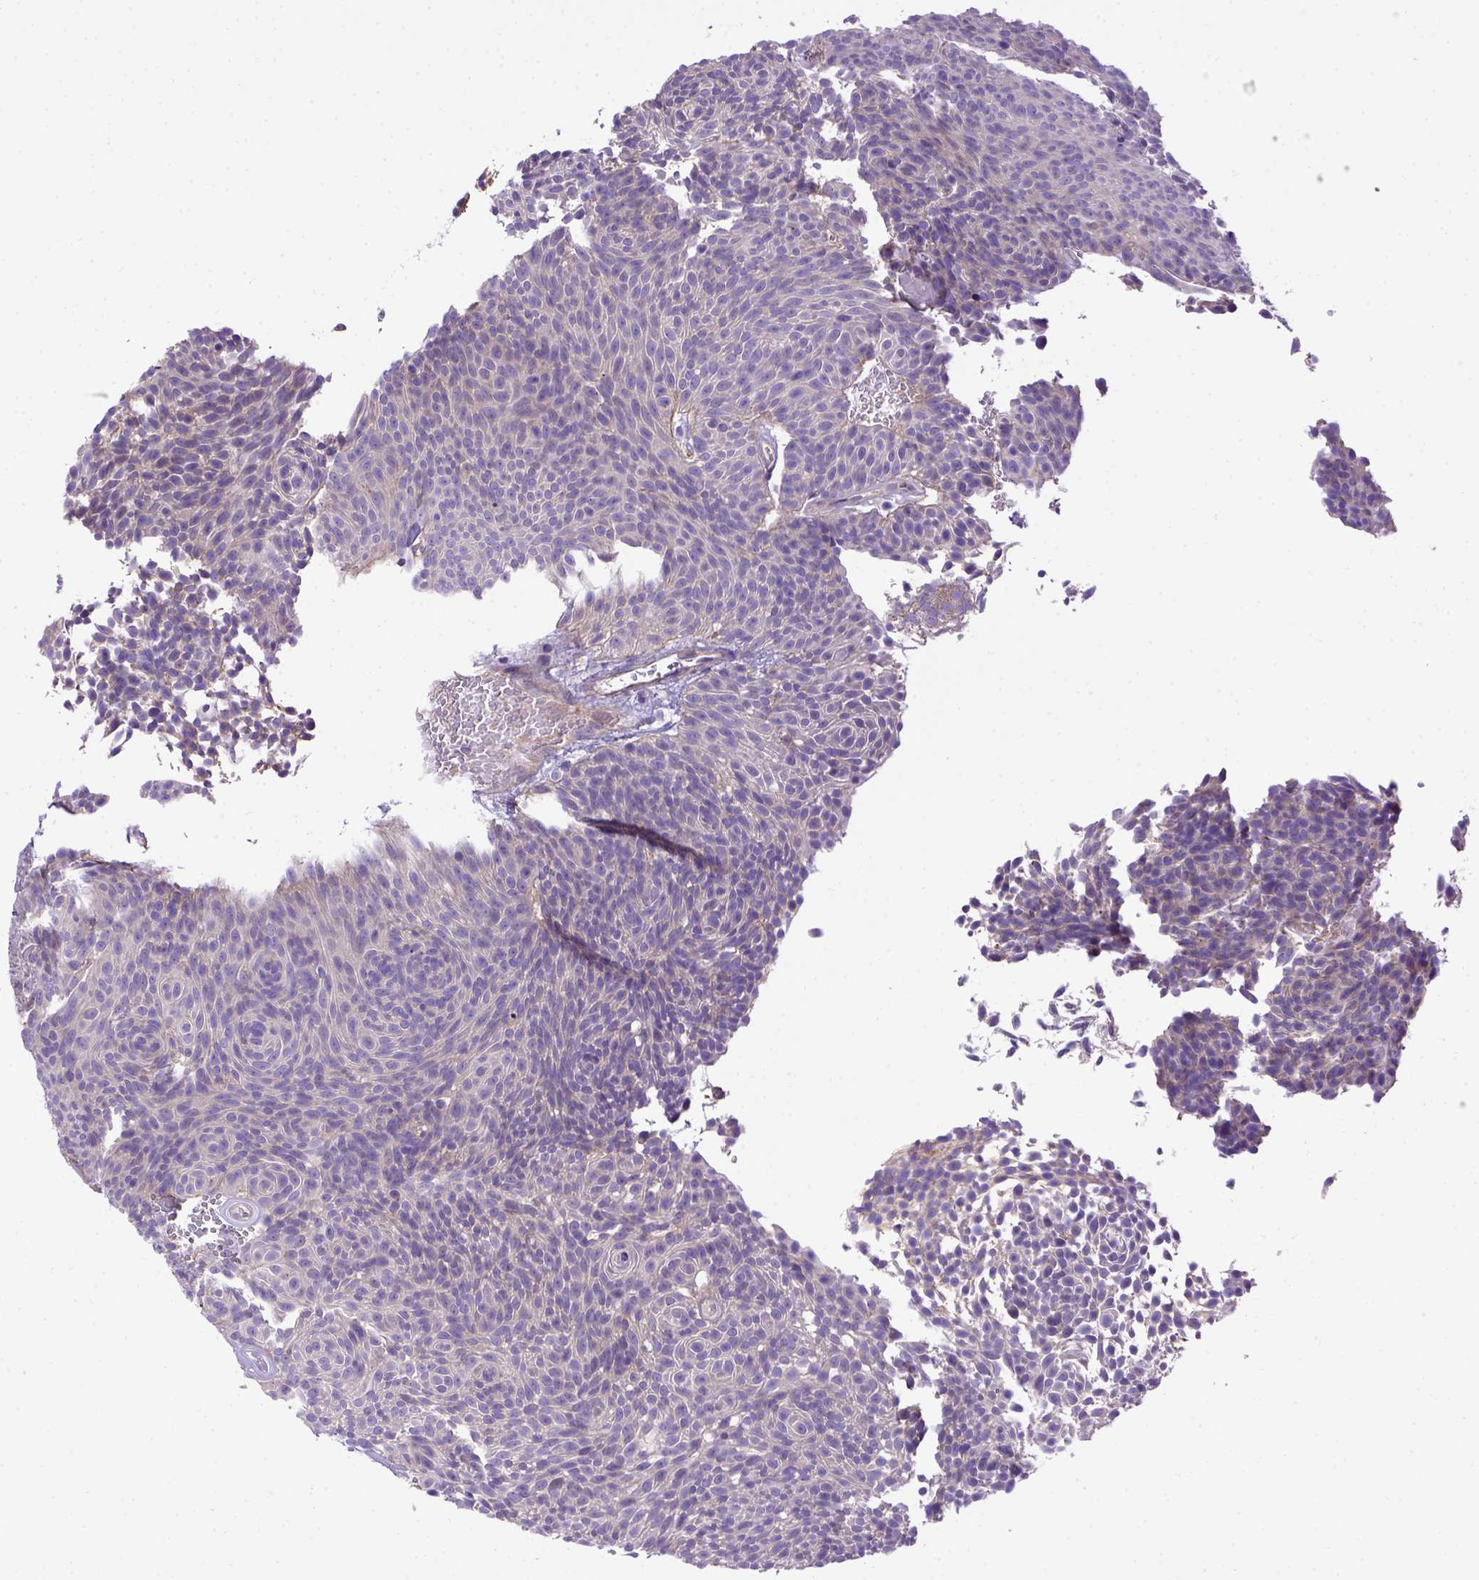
{"staining": {"intensity": "negative", "quantity": "none", "location": "none"}, "tissue": "urothelial cancer", "cell_type": "Tumor cells", "image_type": "cancer", "snomed": [{"axis": "morphology", "description": "Urothelial carcinoma, Low grade"}, {"axis": "topography", "description": "Urinary bladder"}], "caption": "The micrograph shows no staining of tumor cells in urothelial cancer.", "gene": "ADAM12", "patient": {"sex": "male", "age": 77}}